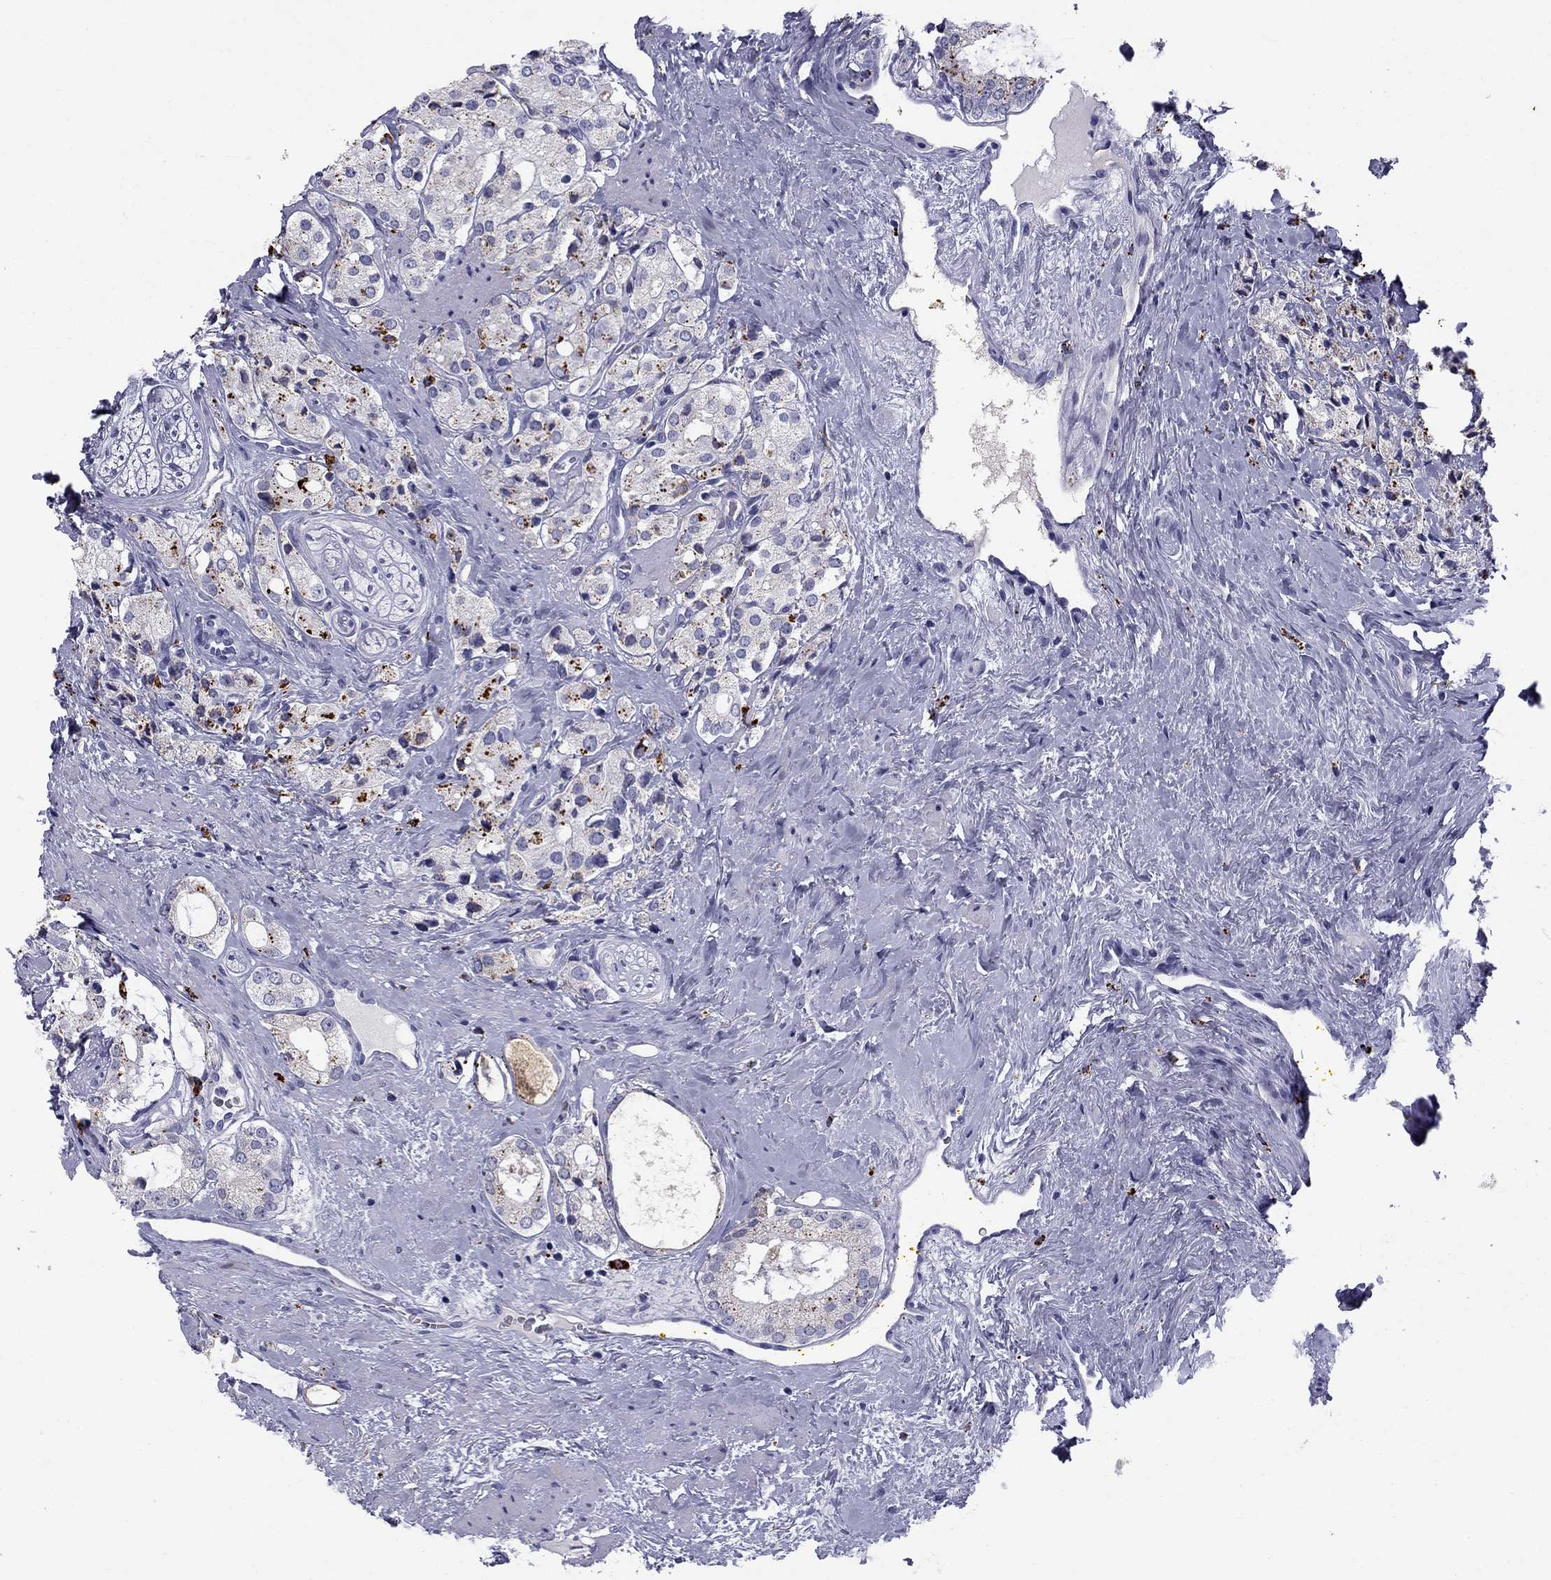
{"staining": {"intensity": "negative", "quantity": "none", "location": "none"}, "tissue": "prostate cancer", "cell_type": "Tumor cells", "image_type": "cancer", "snomed": [{"axis": "morphology", "description": "Adenocarcinoma, NOS"}, {"axis": "topography", "description": "Prostate"}], "caption": "This image is of prostate cancer stained with immunohistochemistry to label a protein in brown with the nuclei are counter-stained blue. There is no staining in tumor cells. The staining was performed using DAB to visualize the protein expression in brown, while the nuclei were stained in blue with hematoxylin (Magnification: 20x).", "gene": "CLPSL2", "patient": {"sex": "male", "age": 66}}